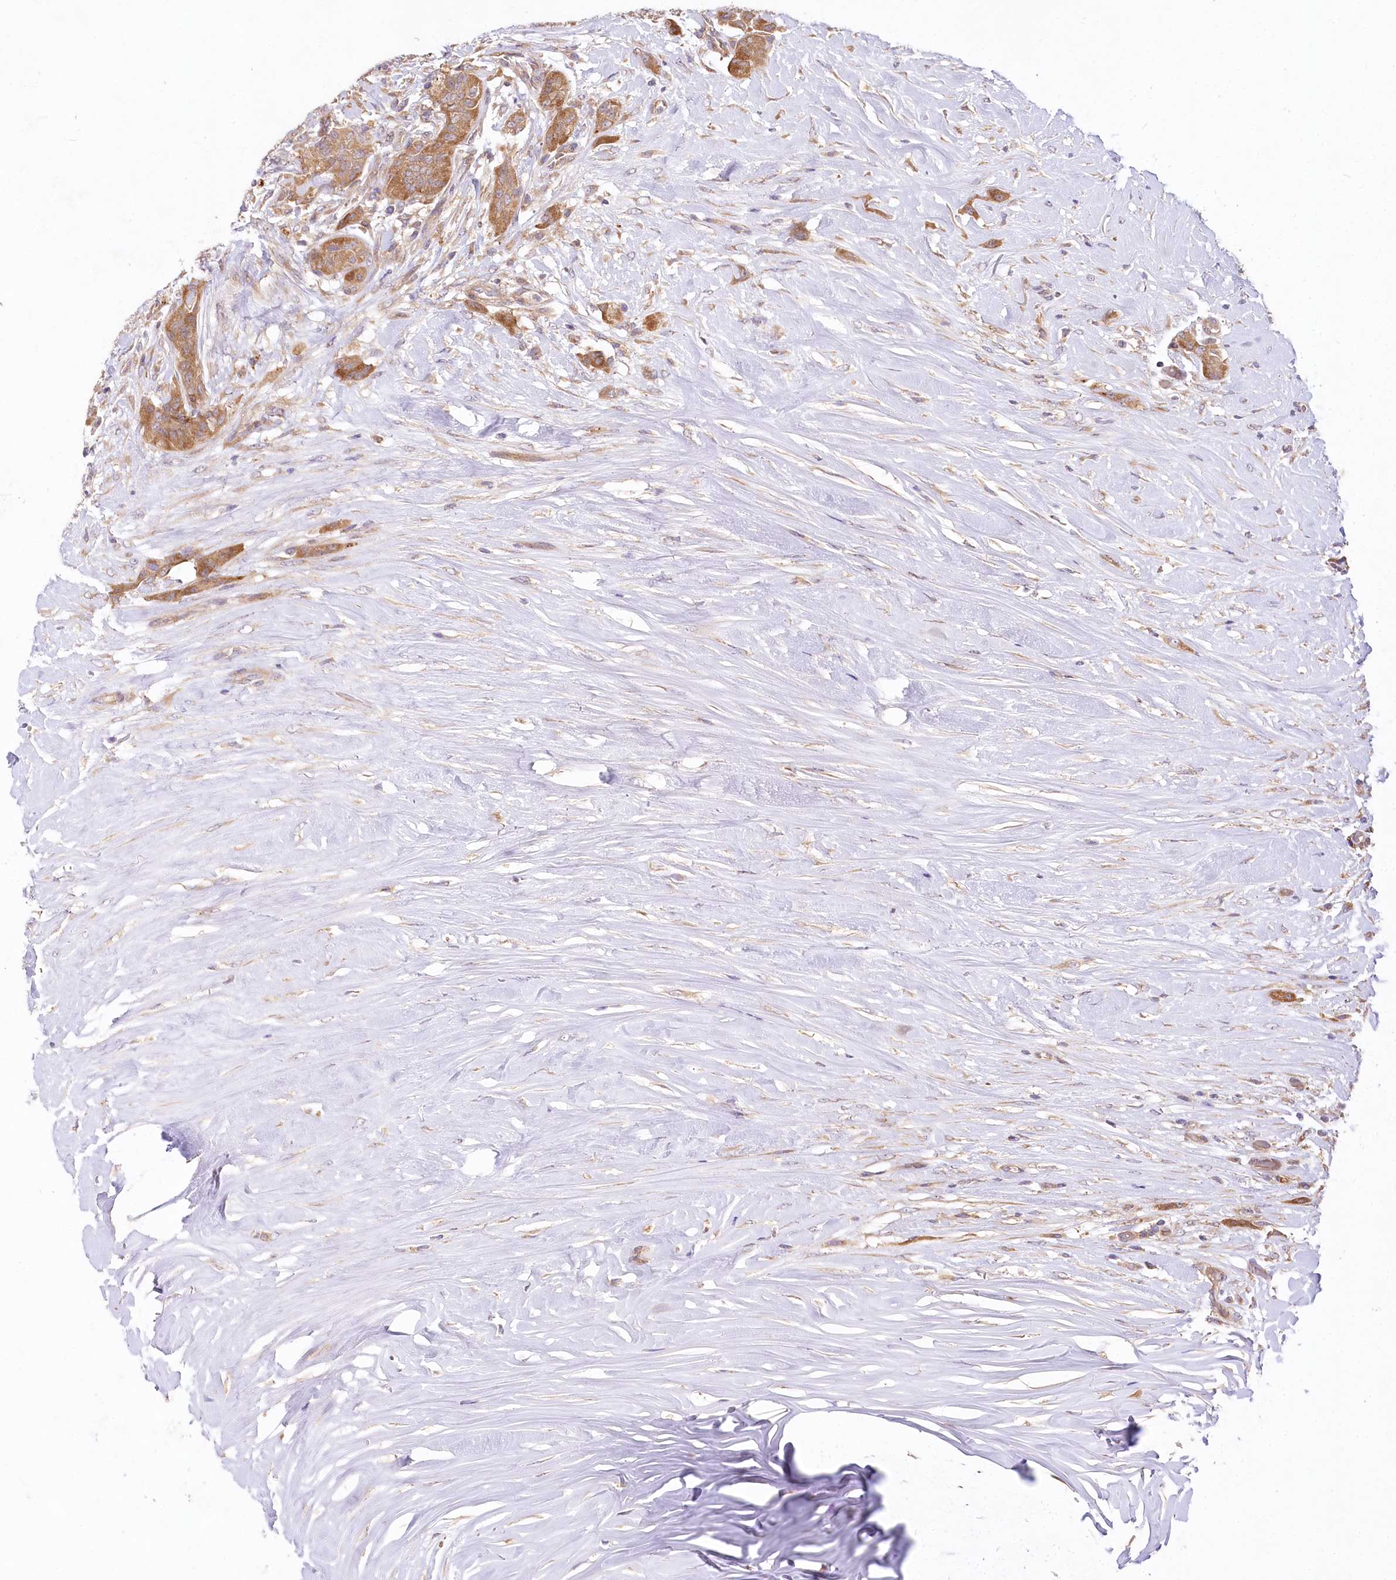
{"staining": {"intensity": "moderate", "quantity": ">75%", "location": "cytoplasmic/membranous"}, "tissue": "thyroid cancer", "cell_type": "Tumor cells", "image_type": "cancer", "snomed": [{"axis": "morphology", "description": "Papillary adenocarcinoma, NOS"}, {"axis": "topography", "description": "Thyroid gland"}], "caption": "Brown immunohistochemical staining in thyroid papillary adenocarcinoma shows moderate cytoplasmic/membranous expression in approximately >75% of tumor cells.", "gene": "PYROXD1", "patient": {"sex": "female", "age": 59}}